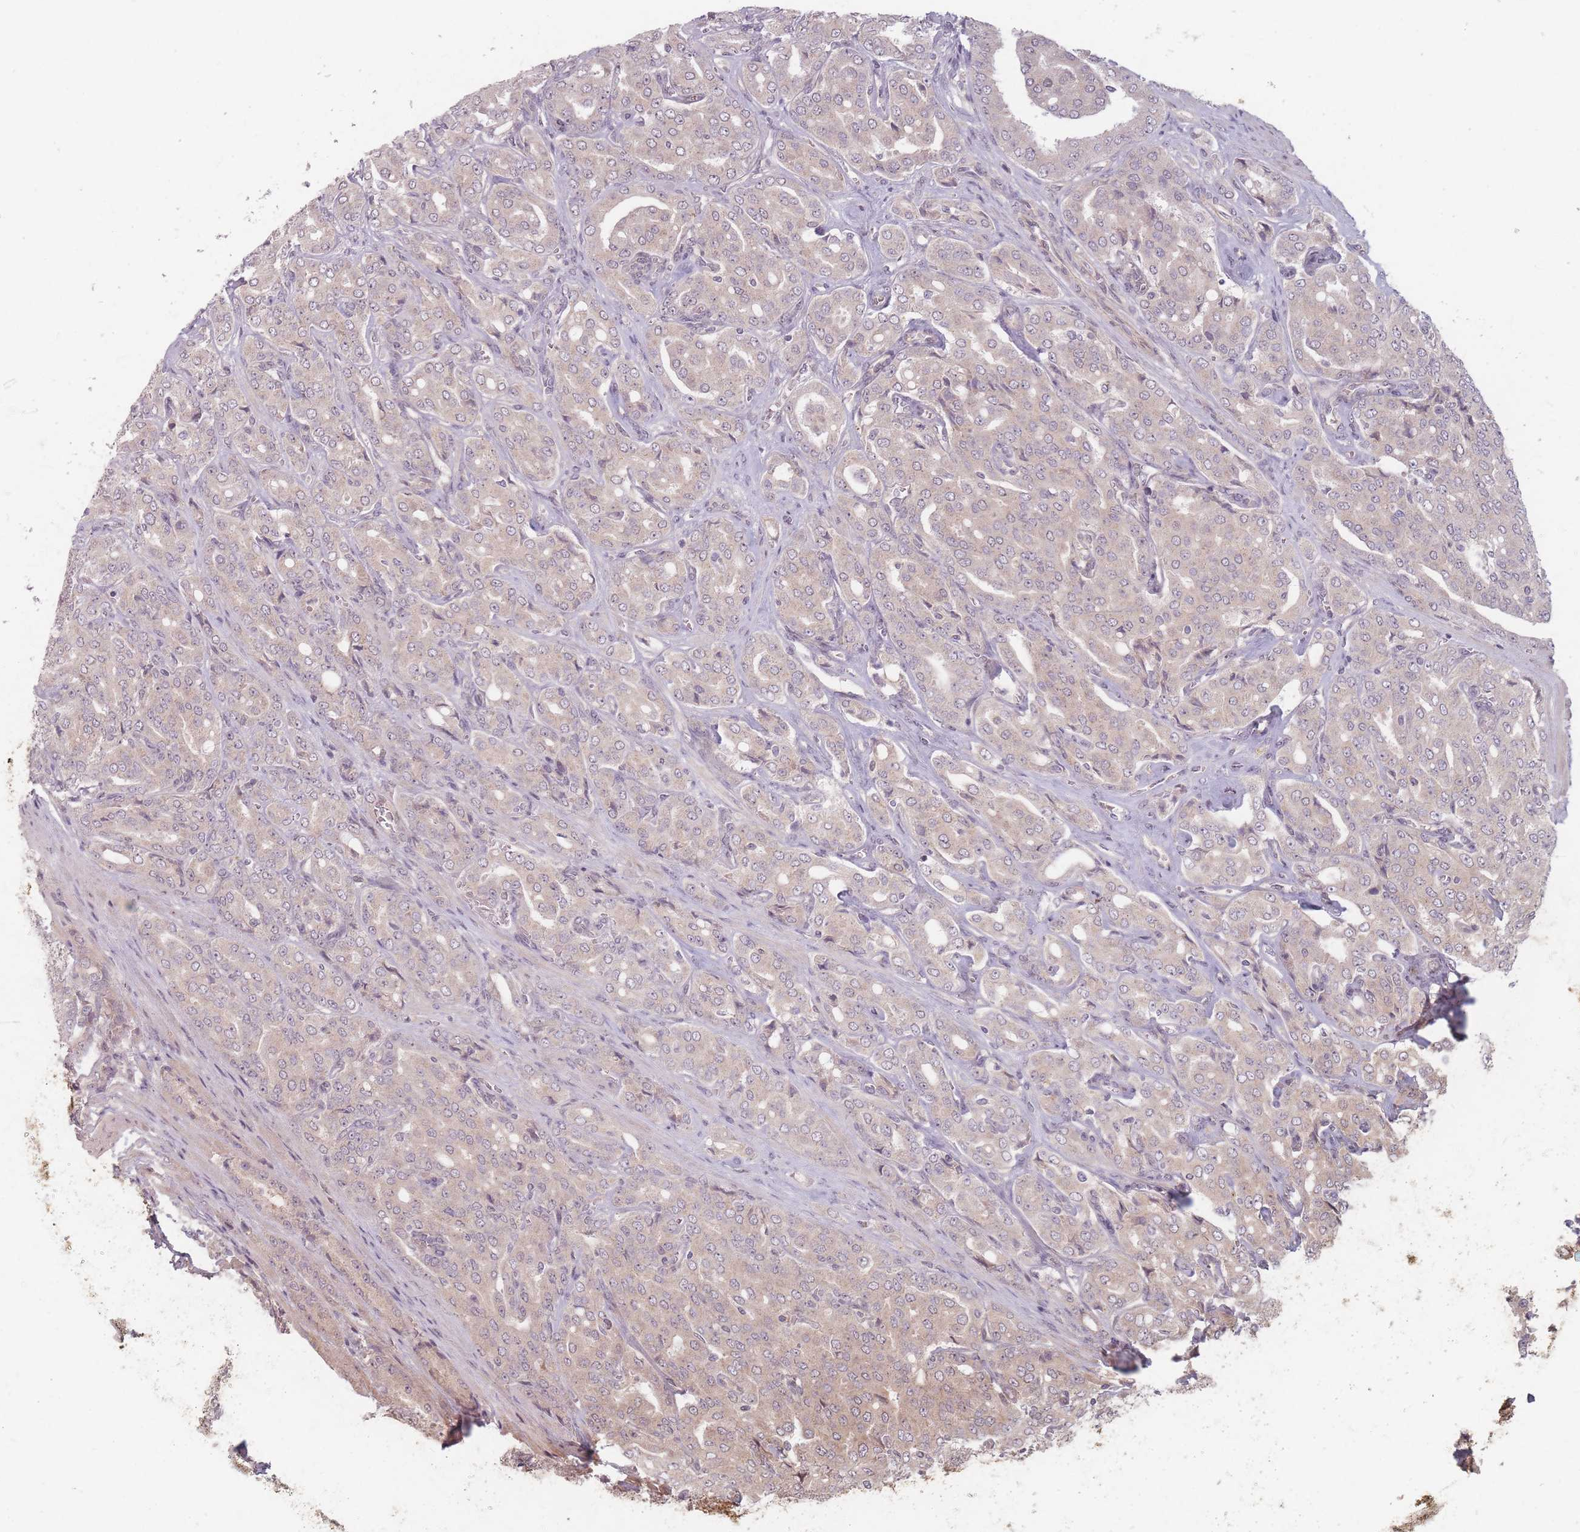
{"staining": {"intensity": "weak", "quantity": "<25%", "location": "cytoplasmic/membranous"}, "tissue": "prostate cancer", "cell_type": "Tumor cells", "image_type": "cancer", "snomed": [{"axis": "morphology", "description": "Adenocarcinoma, High grade"}, {"axis": "topography", "description": "Prostate"}], "caption": "This photomicrograph is of prostate cancer stained with immunohistochemistry (IHC) to label a protein in brown with the nuclei are counter-stained blue. There is no expression in tumor cells.", "gene": "GABRA6", "patient": {"sex": "male", "age": 68}}